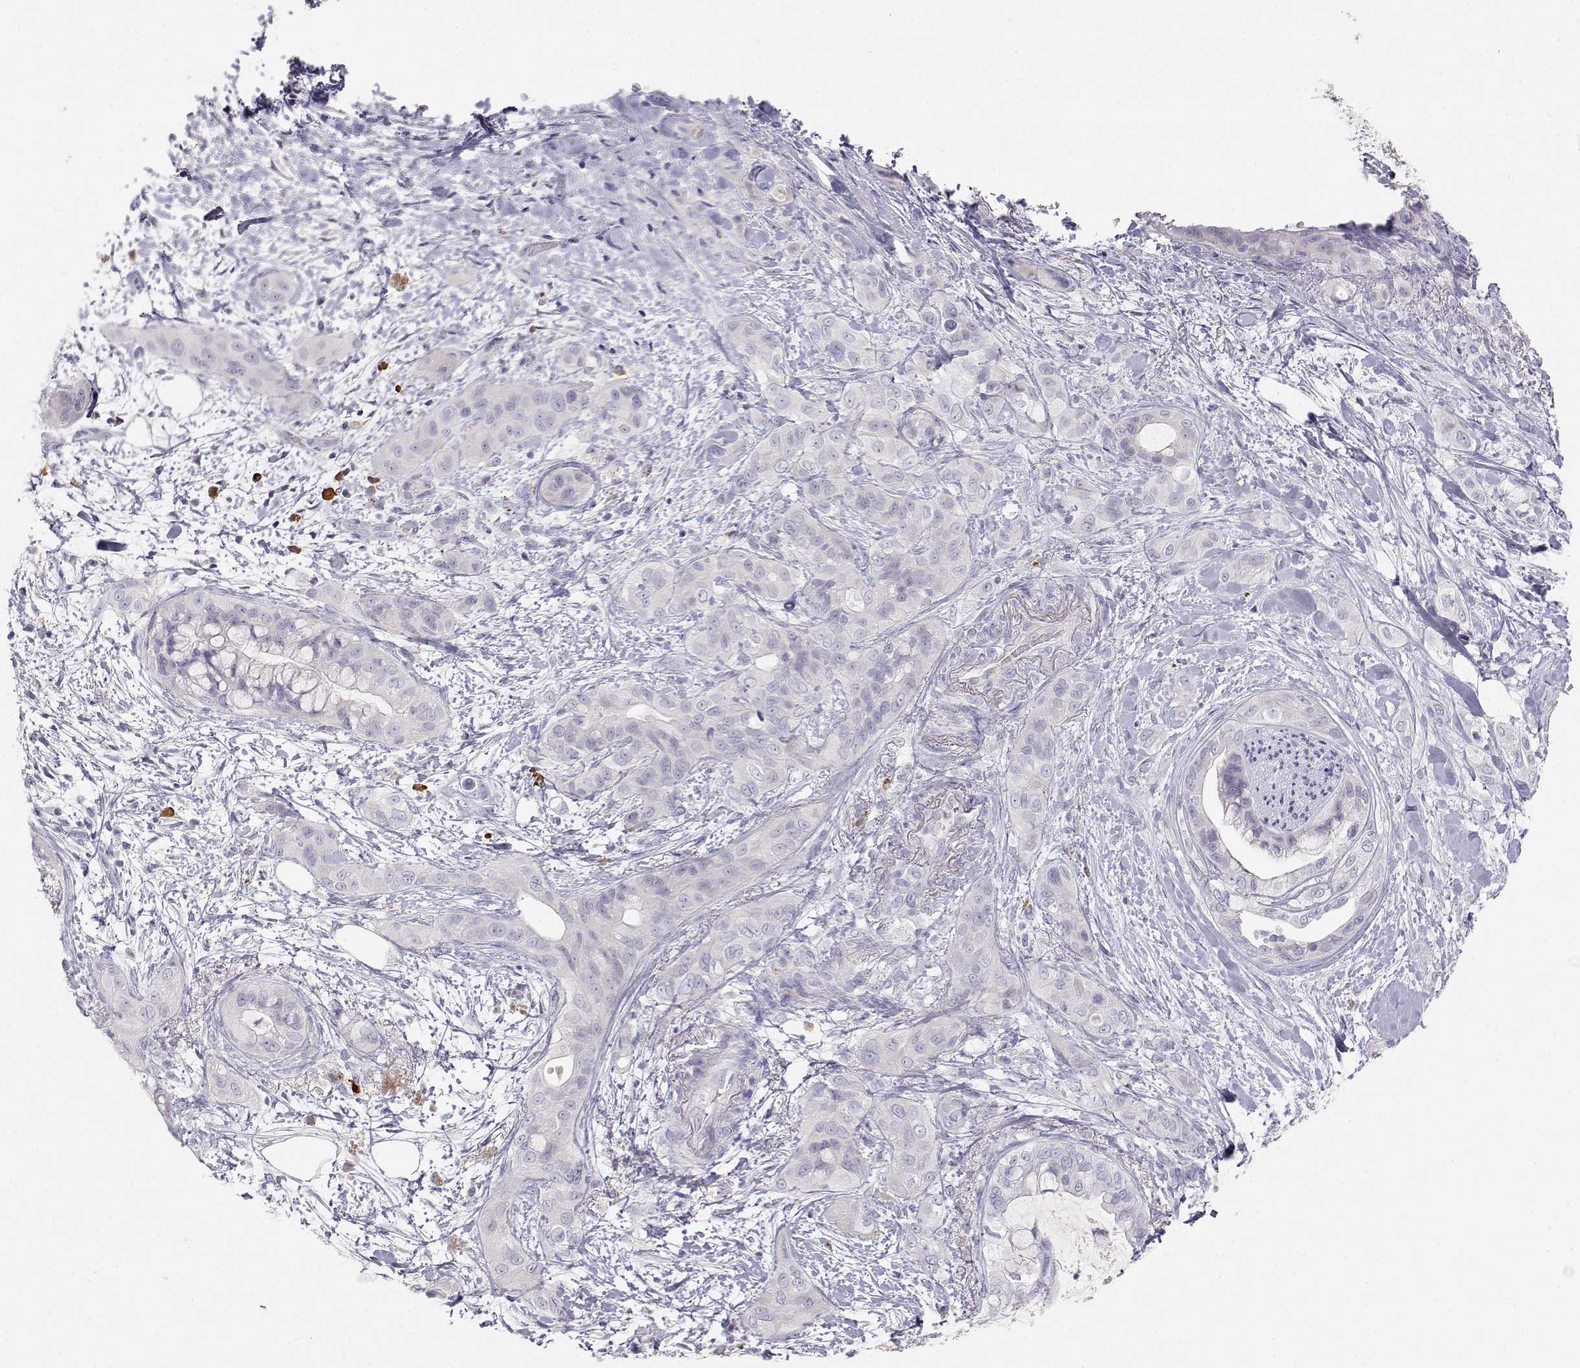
{"staining": {"intensity": "negative", "quantity": "none", "location": "none"}, "tissue": "pancreatic cancer", "cell_type": "Tumor cells", "image_type": "cancer", "snomed": [{"axis": "morphology", "description": "Adenocarcinoma, NOS"}, {"axis": "topography", "description": "Pancreas"}], "caption": "Protein analysis of pancreatic cancer reveals no significant positivity in tumor cells.", "gene": "CDHR1", "patient": {"sex": "male", "age": 71}}